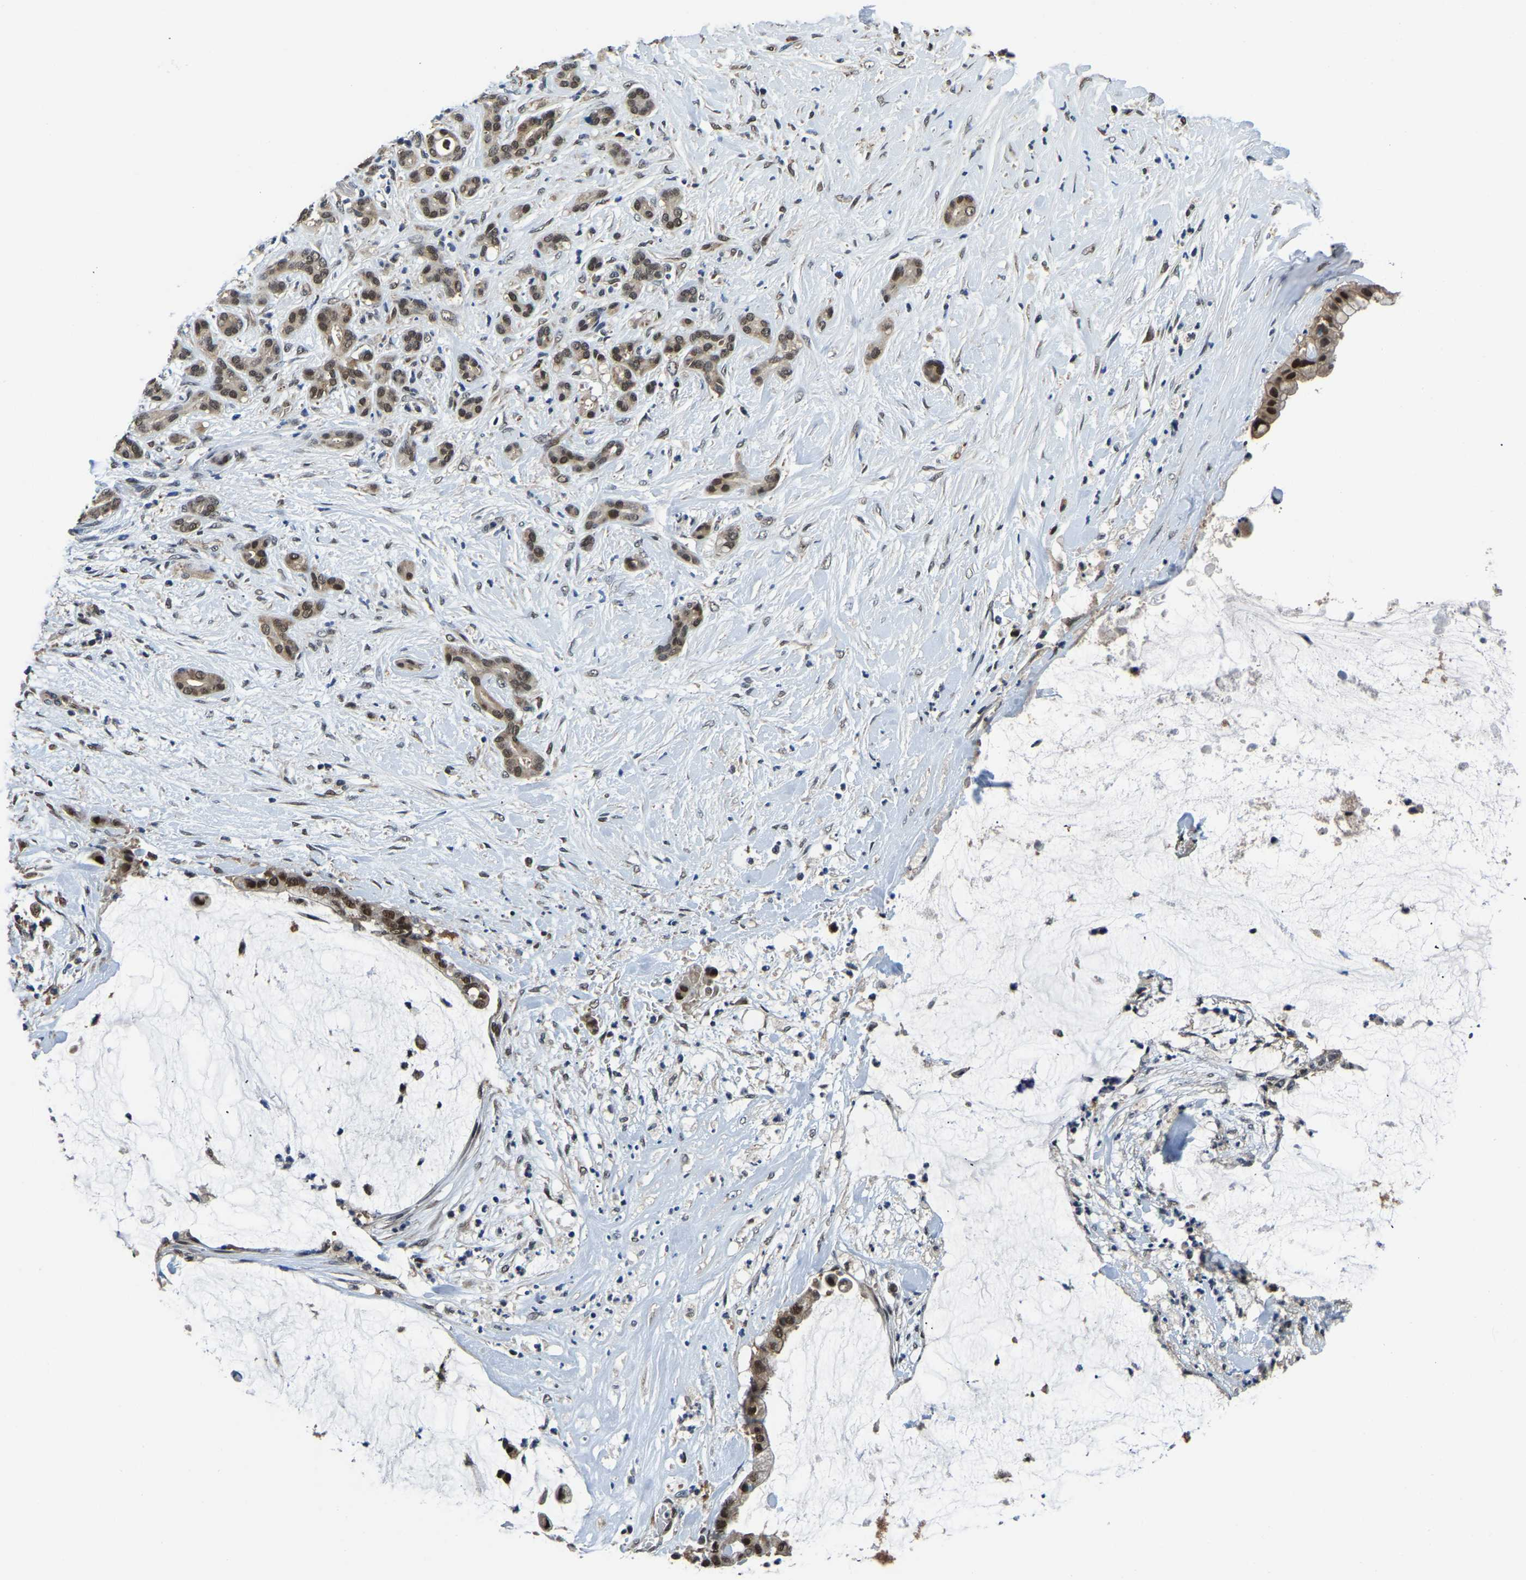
{"staining": {"intensity": "moderate", "quantity": ">75%", "location": "cytoplasmic/membranous,nuclear"}, "tissue": "pancreatic cancer", "cell_type": "Tumor cells", "image_type": "cancer", "snomed": [{"axis": "morphology", "description": "Adenocarcinoma, NOS"}, {"axis": "topography", "description": "Pancreas"}], "caption": "This histopathology image reveals pancreatic cancer (adenocarcinoma) stained with IHC to label a protein in brown. The cytoplasmic/membranous and nuclear of tumor cells show moderate positivity for the protein. Nuclei are counter-stained blue.", "gene": "DFFA", "patient": {"sex": "male", "age": 41}}